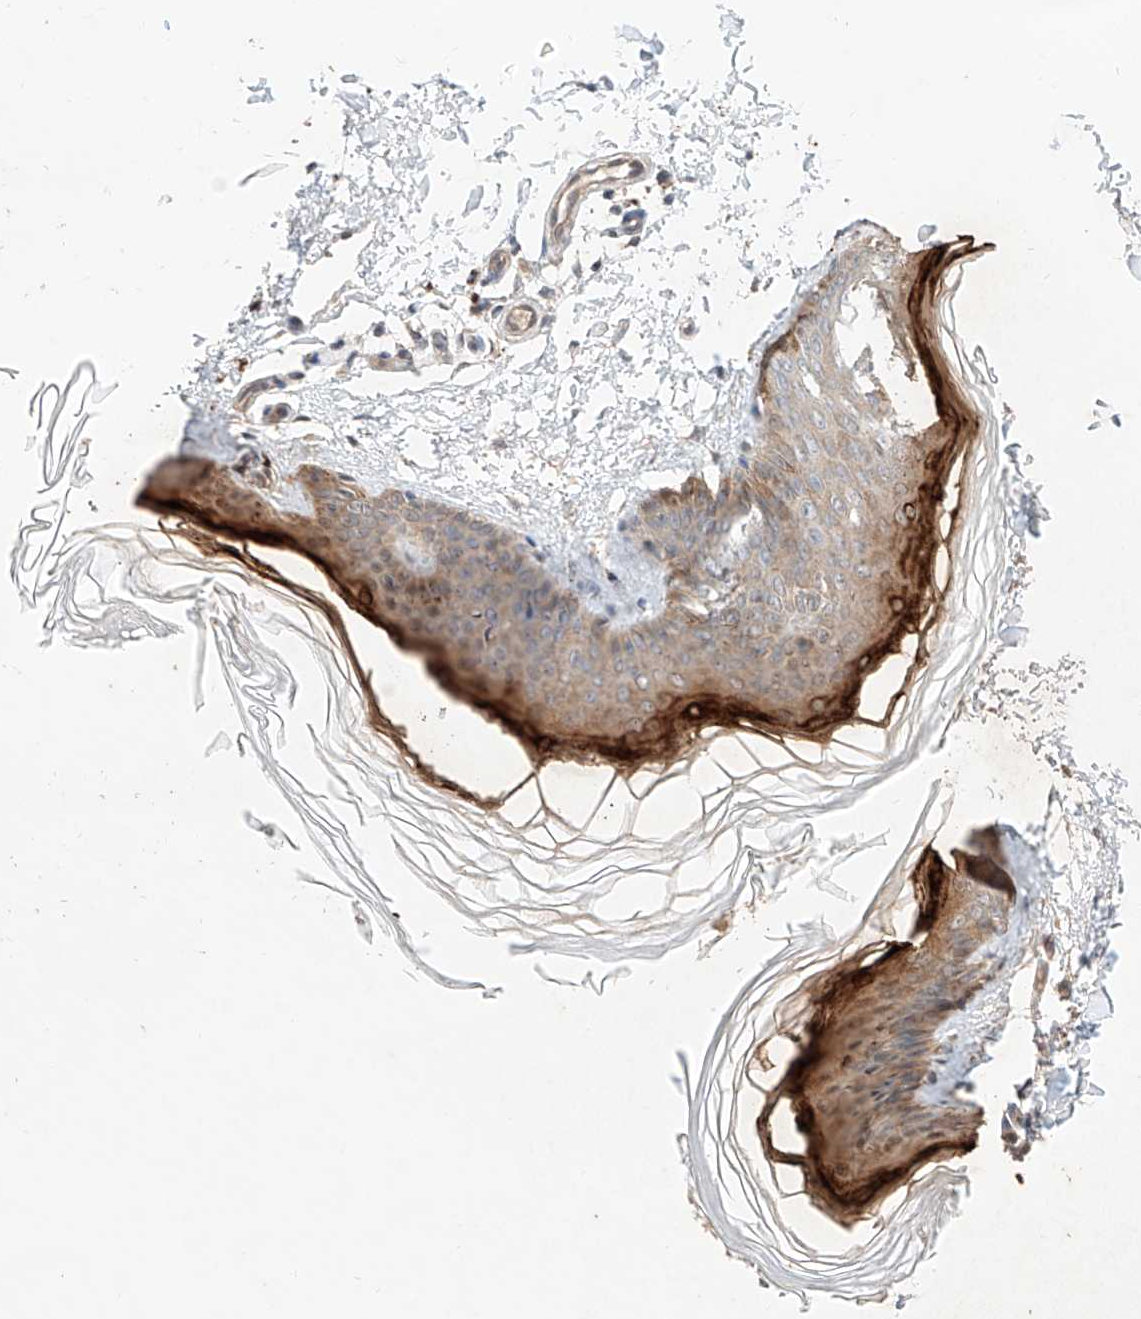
{"staining": {"intensity": "weak", "quantity": ">75%", "location": "cytoplasmic/membranous"}, "tissue": "skin", "cell_type": "Fibroblasts", "image_type": "normal", "snomed": [{"axis": "morphology", "description": "Normal tissue, NOS"}, {"axis": "topography", "description": "Skin"}], "caption": "IHC staining of normal skin, which demonstrates low levels of weak cytoplasmic/membranous staining in about >75% of fibroblasts indicating weak cytoplasmic/membranous protein positivity. The staining was performed using DAB (3,3'-diaminobenzidine) (brown) for protein detection and nuclei were counterstained in hematoxylin (blue).", "gene": "TSR2", "patient": {"sex": "female", "age": 27}}